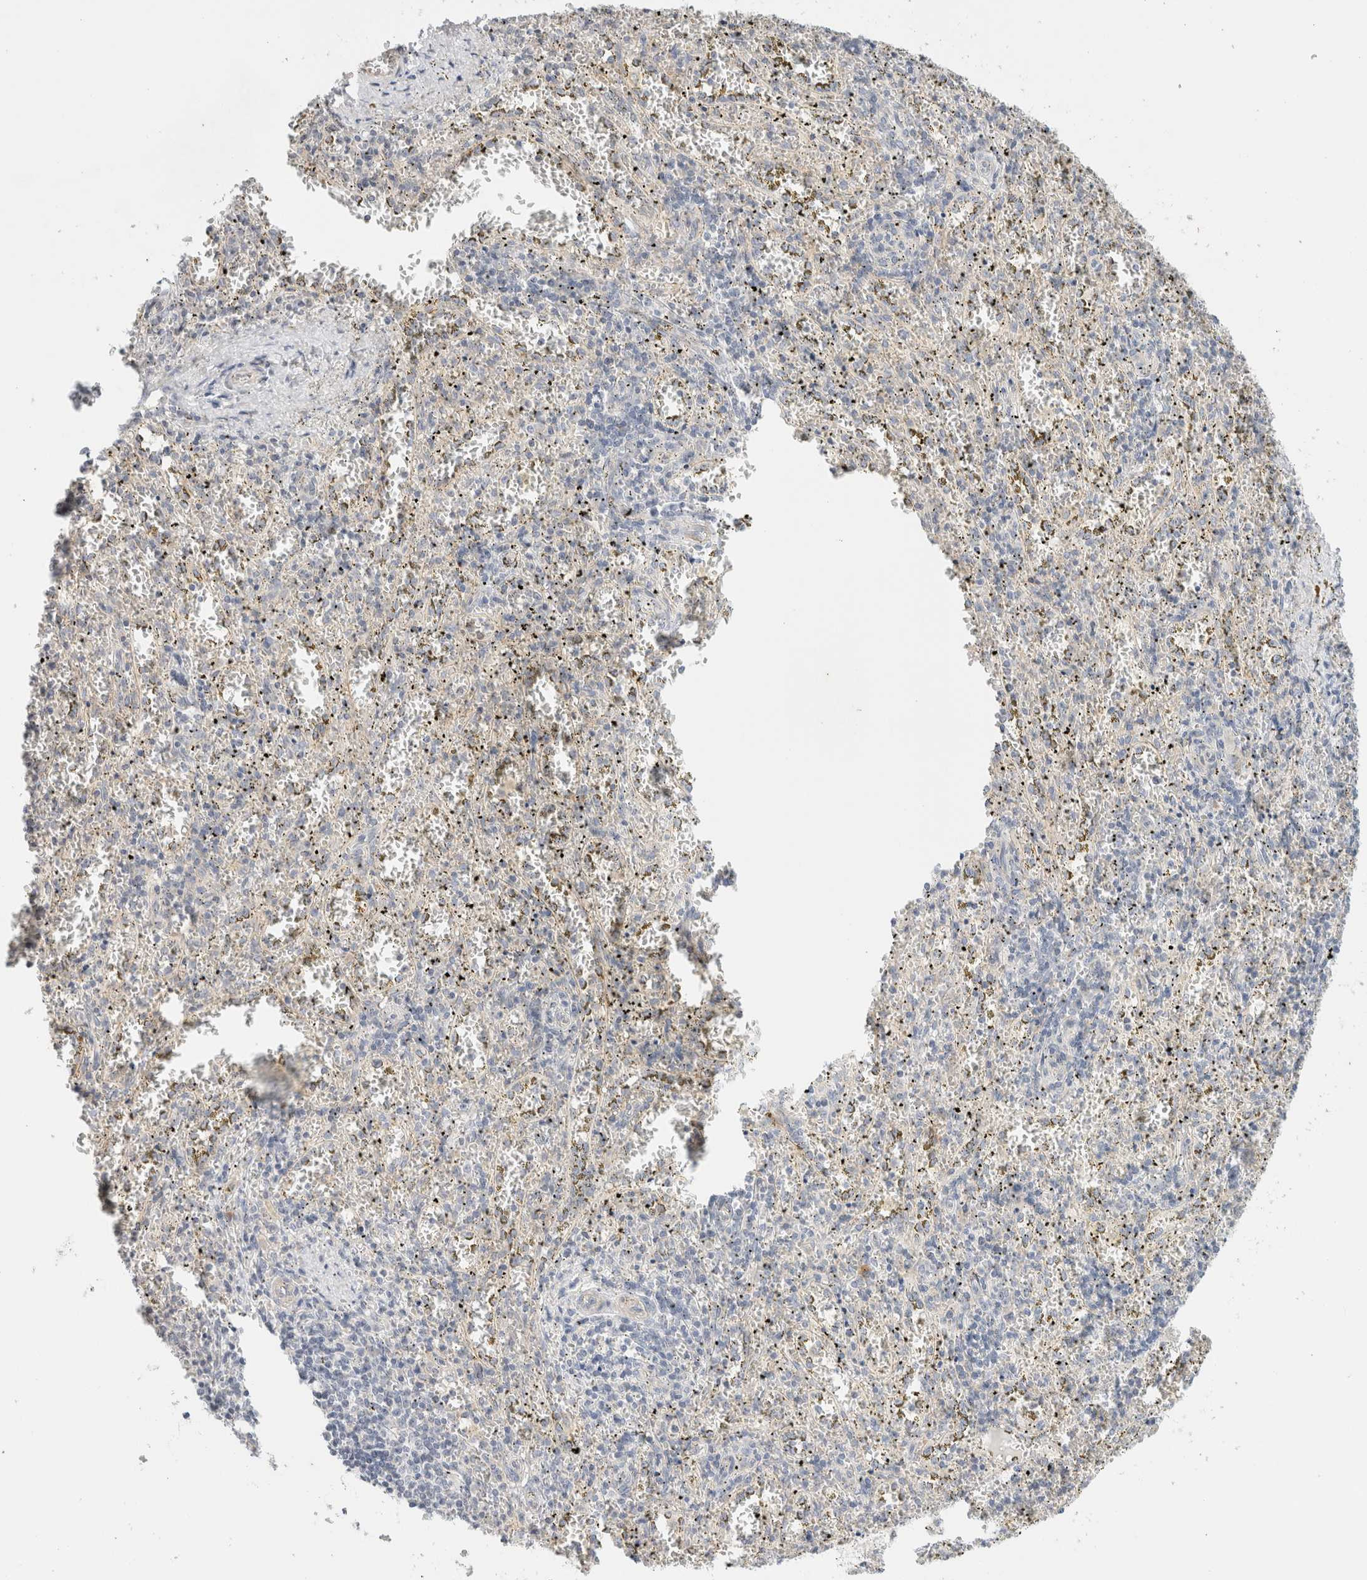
{"staining": {"intensity": "negative", "quantity": "none", "location": "none"}, "tissue": "spleen", "cell_type": "Cells in red pulp", "image_type": "normal", "snomed": [{"axis": "morphology", "description": "Normal tissue, NOS"}, {"axis": "topography", "description": "Spleen"}], "caption": "Immunohistochemistry of unremarkable human spleen displays no positivity in cells in red pulp. (IHC, brightfield microscopy, high magnification).", "gene": "SPRTN", "patient": {"sex": "male", "age": 11}}